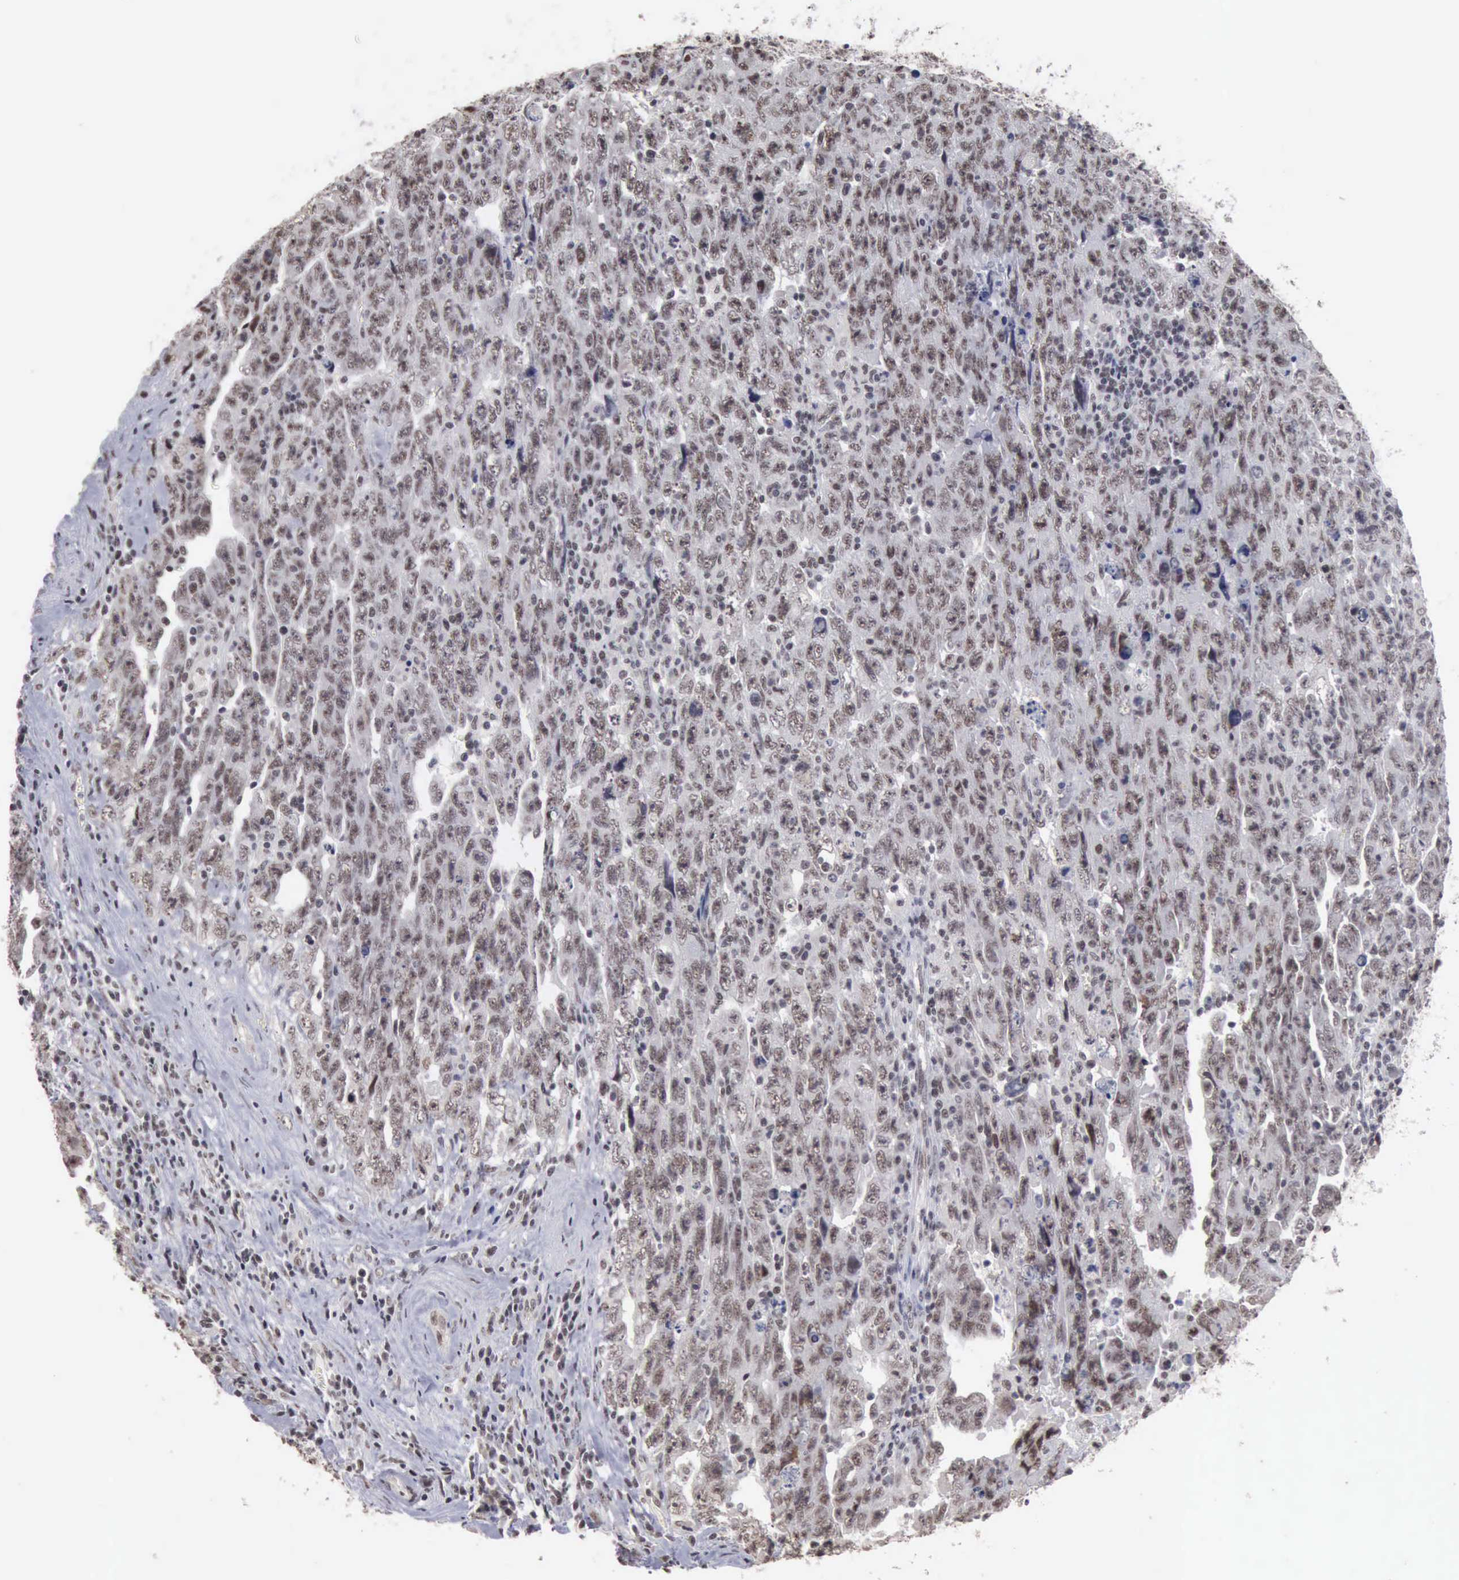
{"staining": {"intensity": "weak", "quantity": ">75%", "location": "nuclear"}, "tissue": "testis cancer", "cell_type": "Tumor cells", "image_type": "cancer", "snomed": [{"axis": "morphology", "description": "Carcinoma, Embryonal, NOS"}, {"axis": "topography", "description": "Testis"}], "caption": "Immunohistochemical staining of human embryonal carcinoma (testis) demonstrates low levels of weak nuclear expression in about >75% of tumor cells.", "gene": "TAF1", "patient": {"sex": "male", "age": 28}}